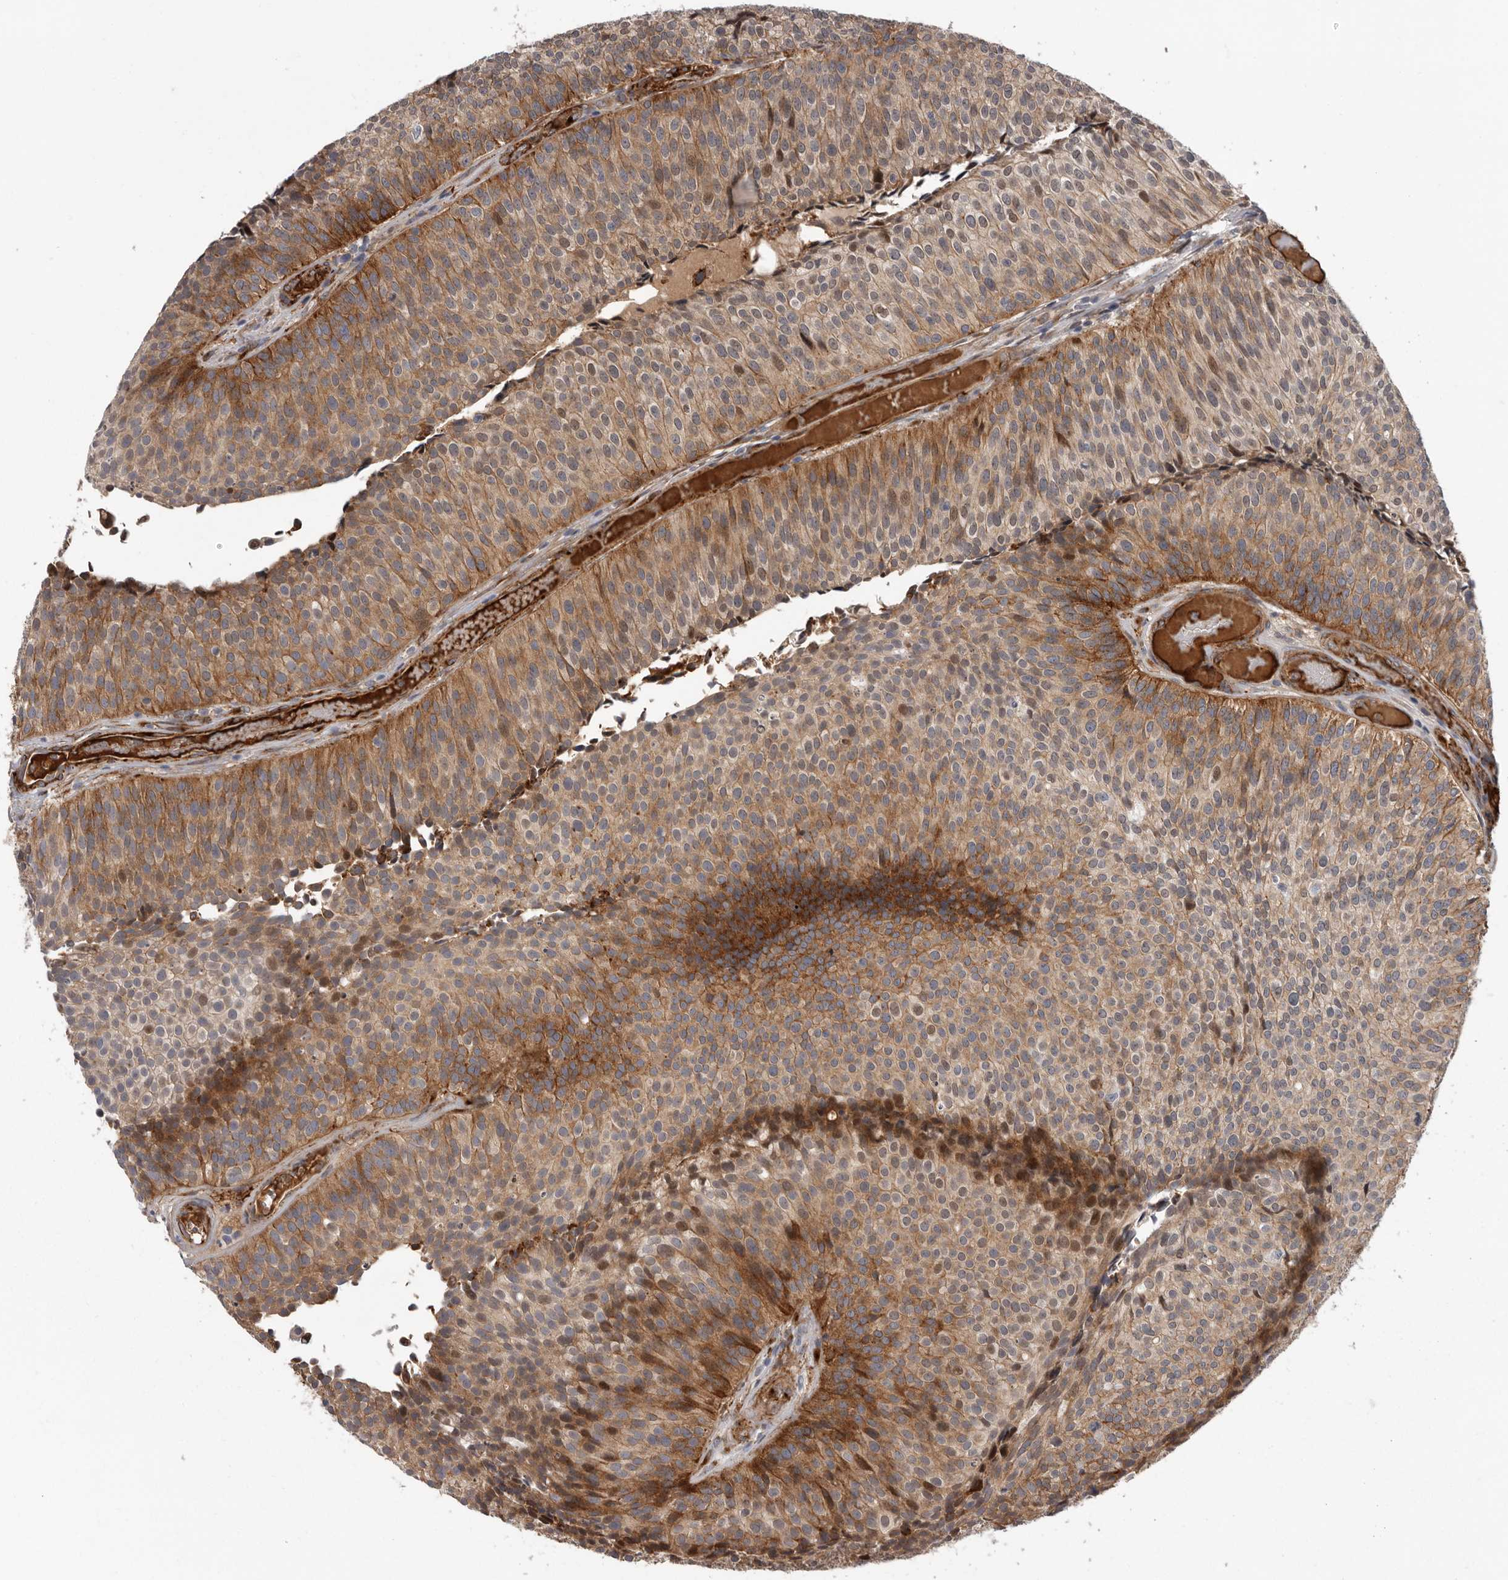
{"staining": {"intensity": "moderate", "quantity": ">75%", "location": "cytoplasmic/membranous"}, "tissue": "urothelial cancer", "cell_type": "Tumor cells", "image_type": "cancer", "snomed": [{"axis": "morphology", "description": "Urothelial carcinoma, Low grade"}, {"axis": "topography", "description": "Urinary bladder"}], "caption": "The photomicrograph reveals staining of urothelial cancer, revealing moderate cytoplasmic/membranous protein staining (brown color) within tumor cells. The staining was performed using DAB to visualize the protein expression in brown, while the nuclei were stained in blue with hematoxylin (Magnification: 20x).", "gene": "ATXN3L", "patient": {"sex": "male", "age": 86}}